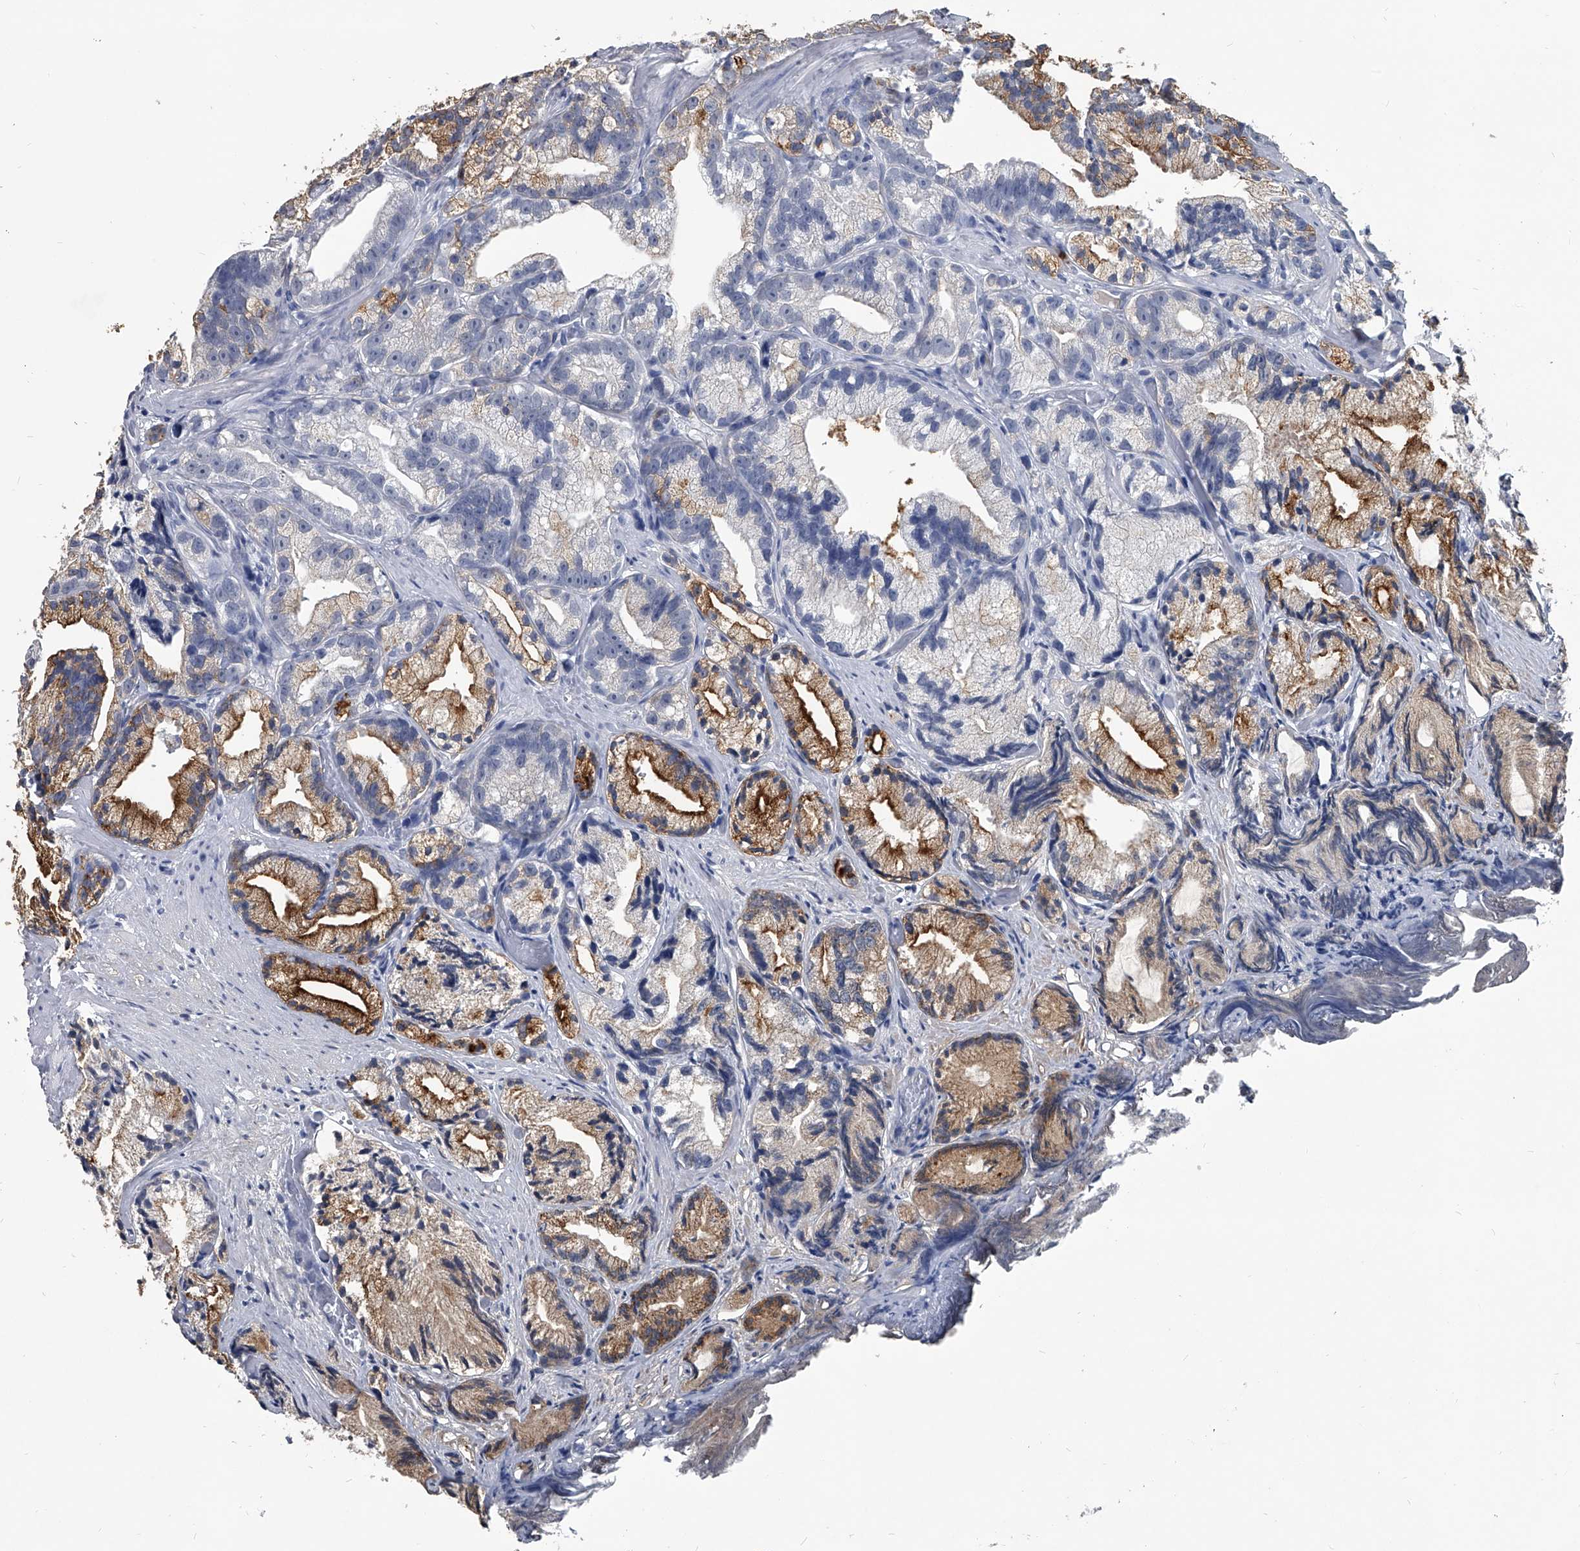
{"staining": {"intensity": "strong", "quantity": "<25%", "location": "cytoplasmic/membranous"}, "tissue": "prostate cancer", "cell_type": "Tumor cells", "image_type": "cancer", "snomed": [{"axis": "morphology", "description": "Adenocarcinoma, Low grade"}, {"axis": "topography", "description": "Prostate"}], "caption": "An image of adenocarcinoma (low-grade) (prostate) stained for a protein demonstrates strong cytoplasmic/membranous brown staining in tumor cells. The staining was performed using DAB (3,3'-diaminobenzidine), with brown indicating positive protein expression. Nuclei are stained blue with hematoxylin.", "gene": "BCAS1", "patient": {"sex": "male", "age": 89}}